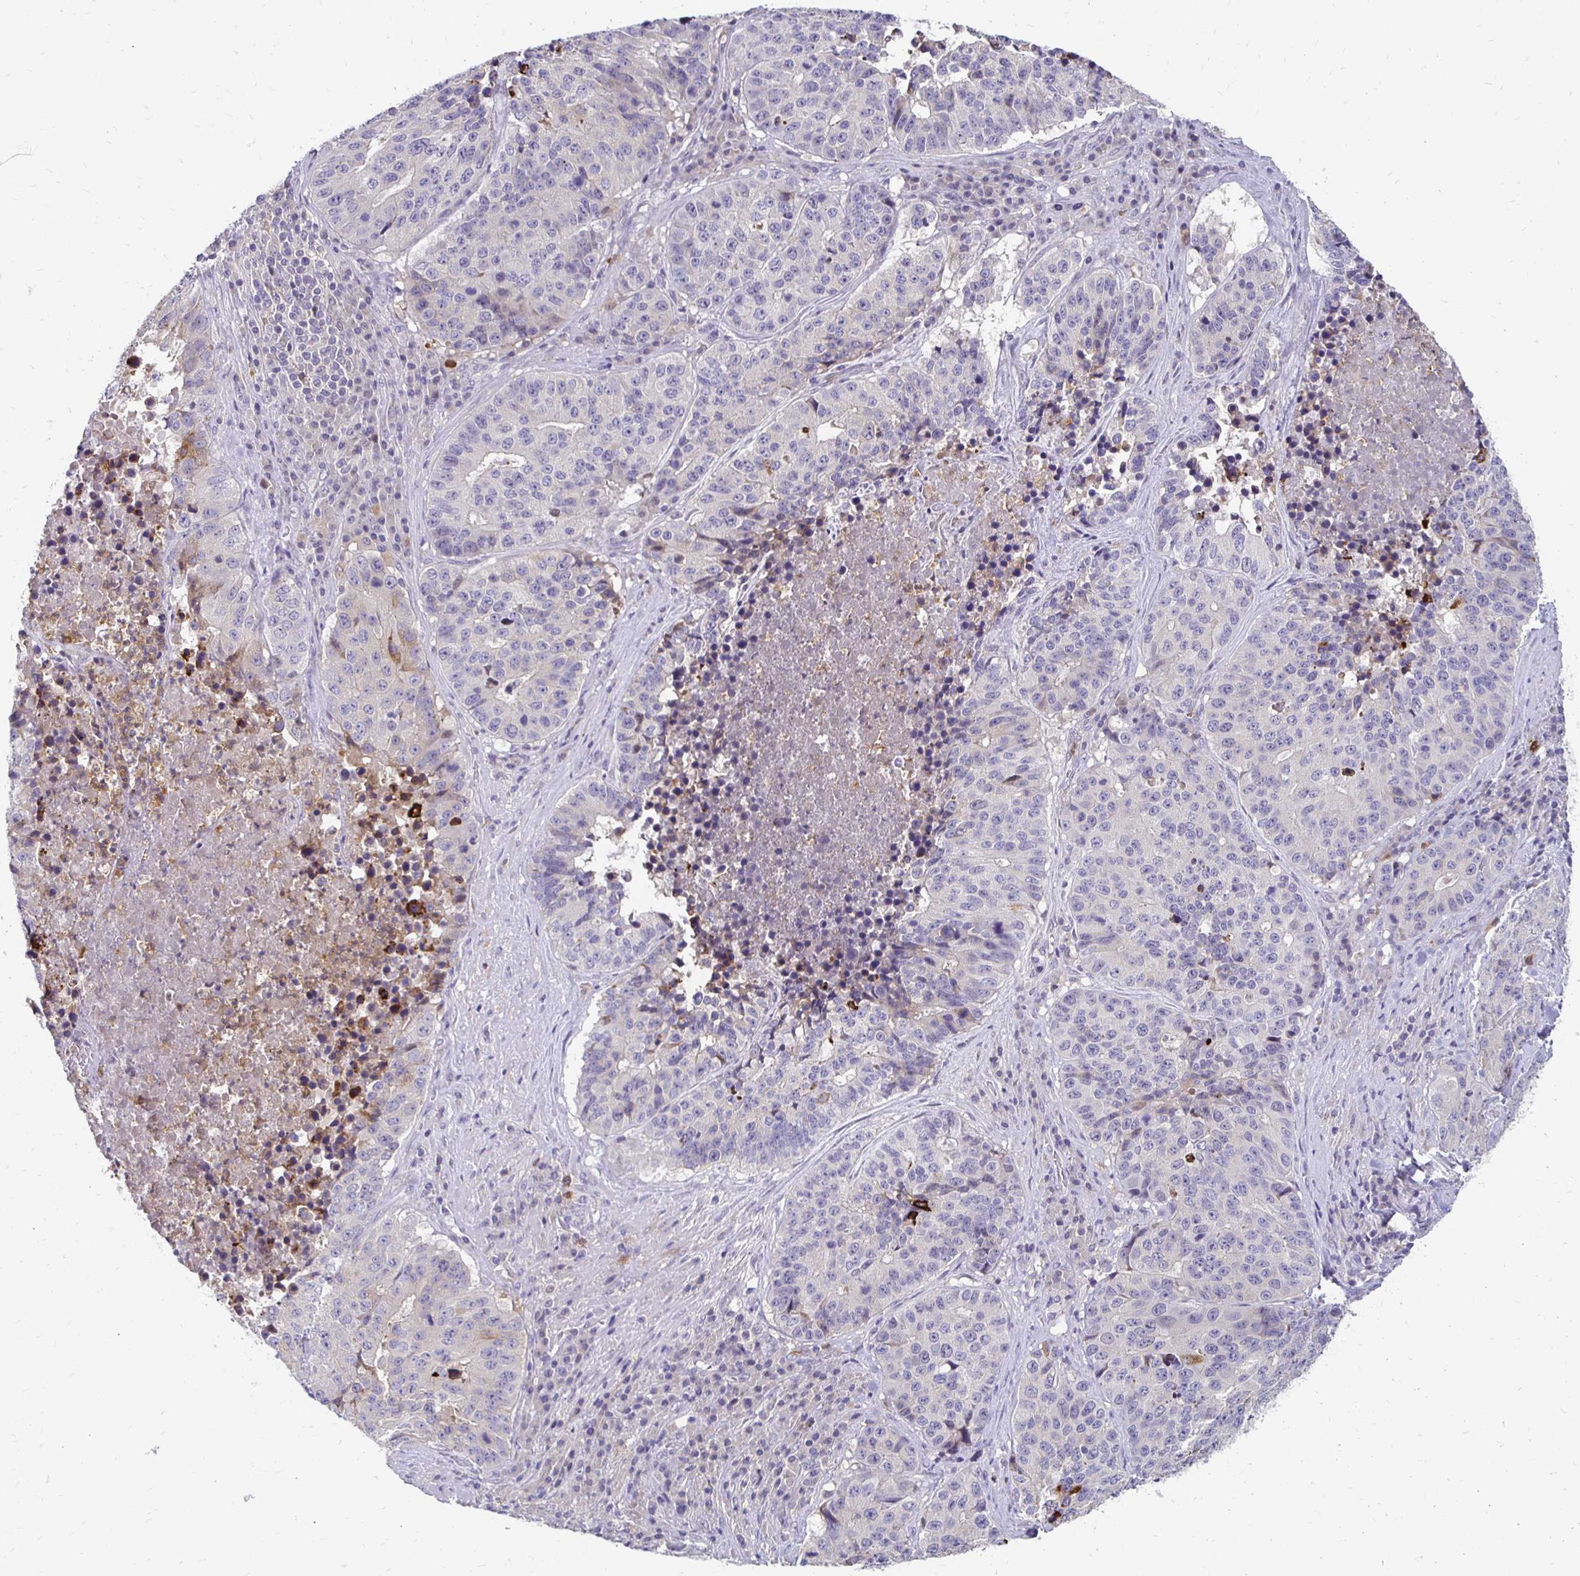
{"staining": {"intensity": "negative", "quantity": "none", "location": "none"}, "tissue": "stomach cancer", "cell_type": "Tumor cells", "image_type": "cancer", "snomed": [{"axis": "morphology", "description": "Adenocarcinoma, NOS"}, {"axis": "topography", "description": "Stomach"}], "caption": "The immunohistochemistry image has no significant staining in tumor cells of stomach cancer tissue.", "gene": "PADI2", "patient": {"sex": "male", "age": 71}}